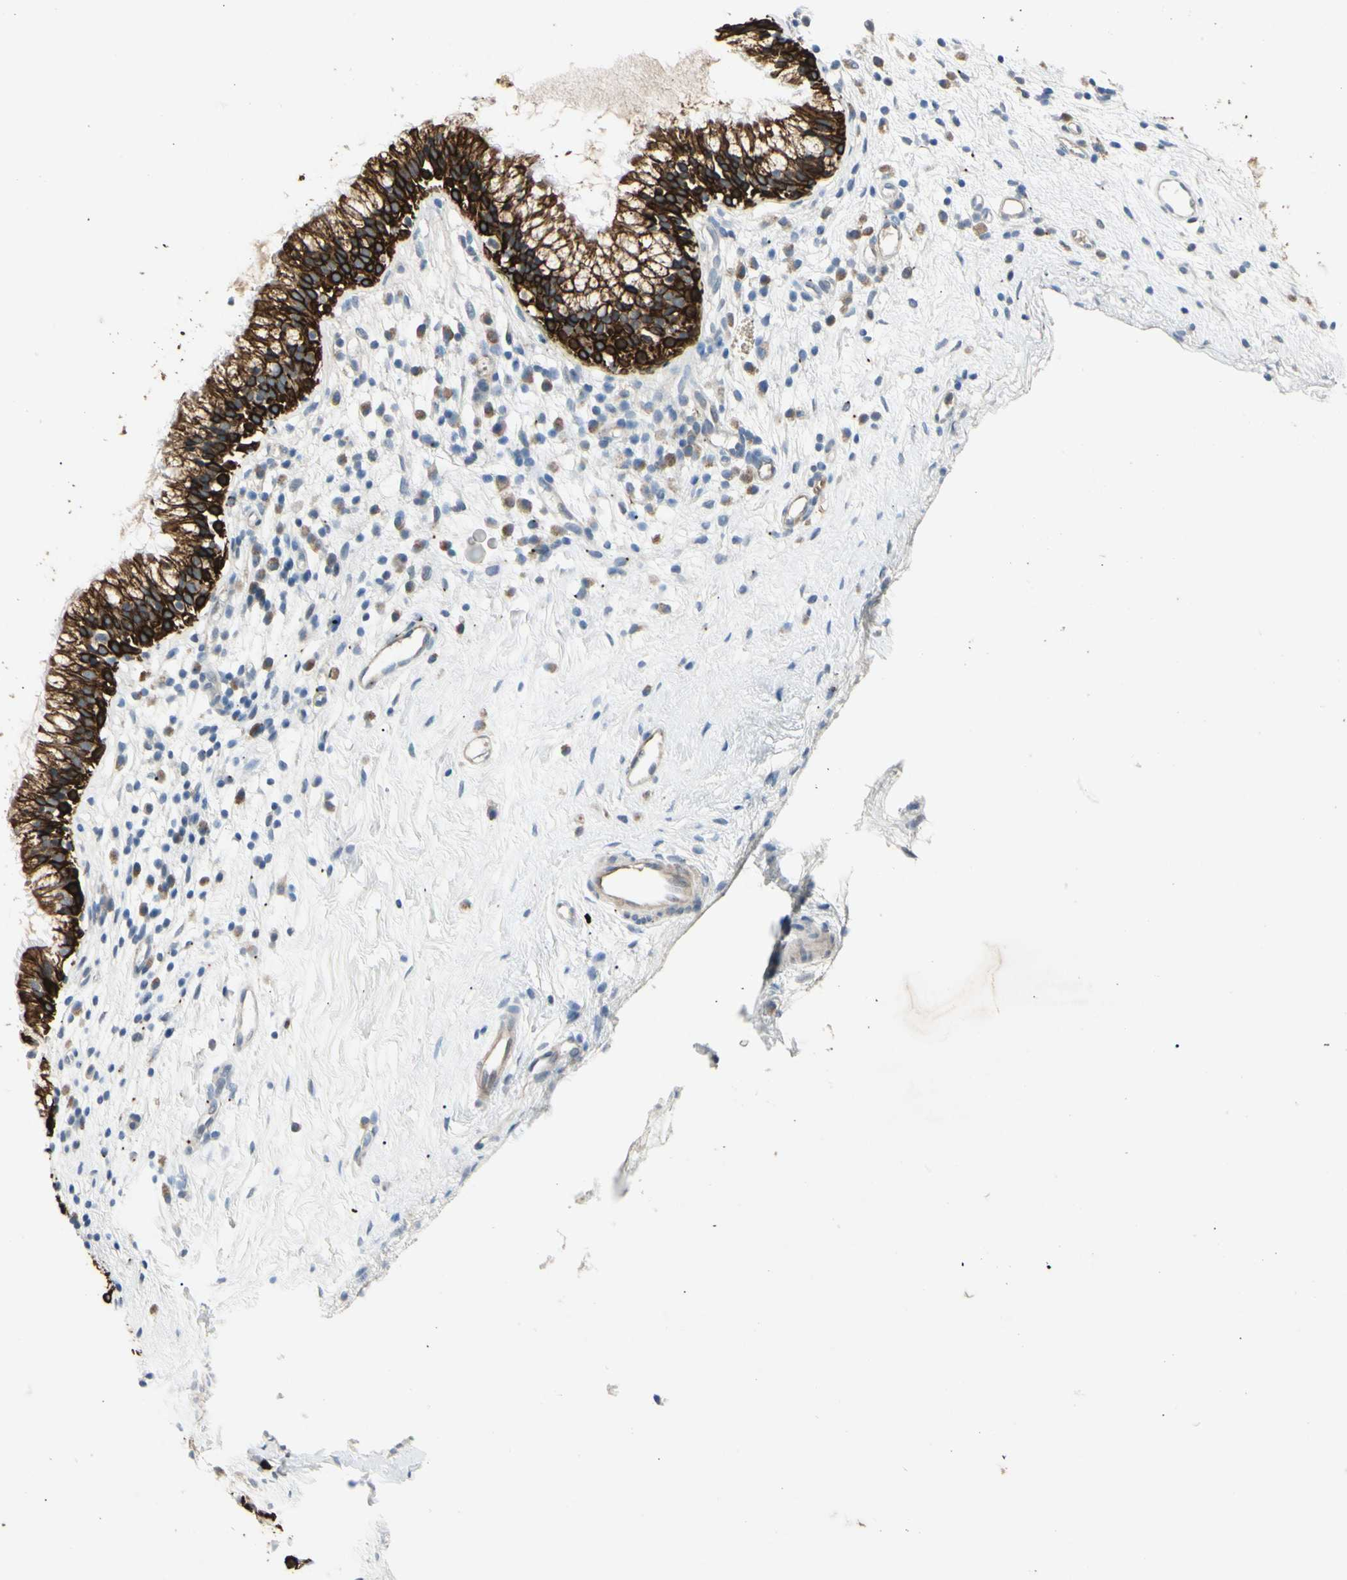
{"staining": {"intensity": "strong", "quantity": ">75%", "location": "cytoplasmic/membranous"}, "tissue": "nasopharynx", "cell_type": "Respiratory epithelial cells", "image_type": "normal", "snomed": [{"axis": "morphology", "description": "Normal tissue, NOS"}, {"axis": "topography", "description": "Nasopharynx"}], "caption": "The image reveals immunohistochemical staining of unremarkable nasopharynx. There is strong cytoplasmic/membranous expression is identified in about >75% of respiratory epithelial cells.", "gene": "SKIL", "patient": {"sex": "male", "age": 21}}